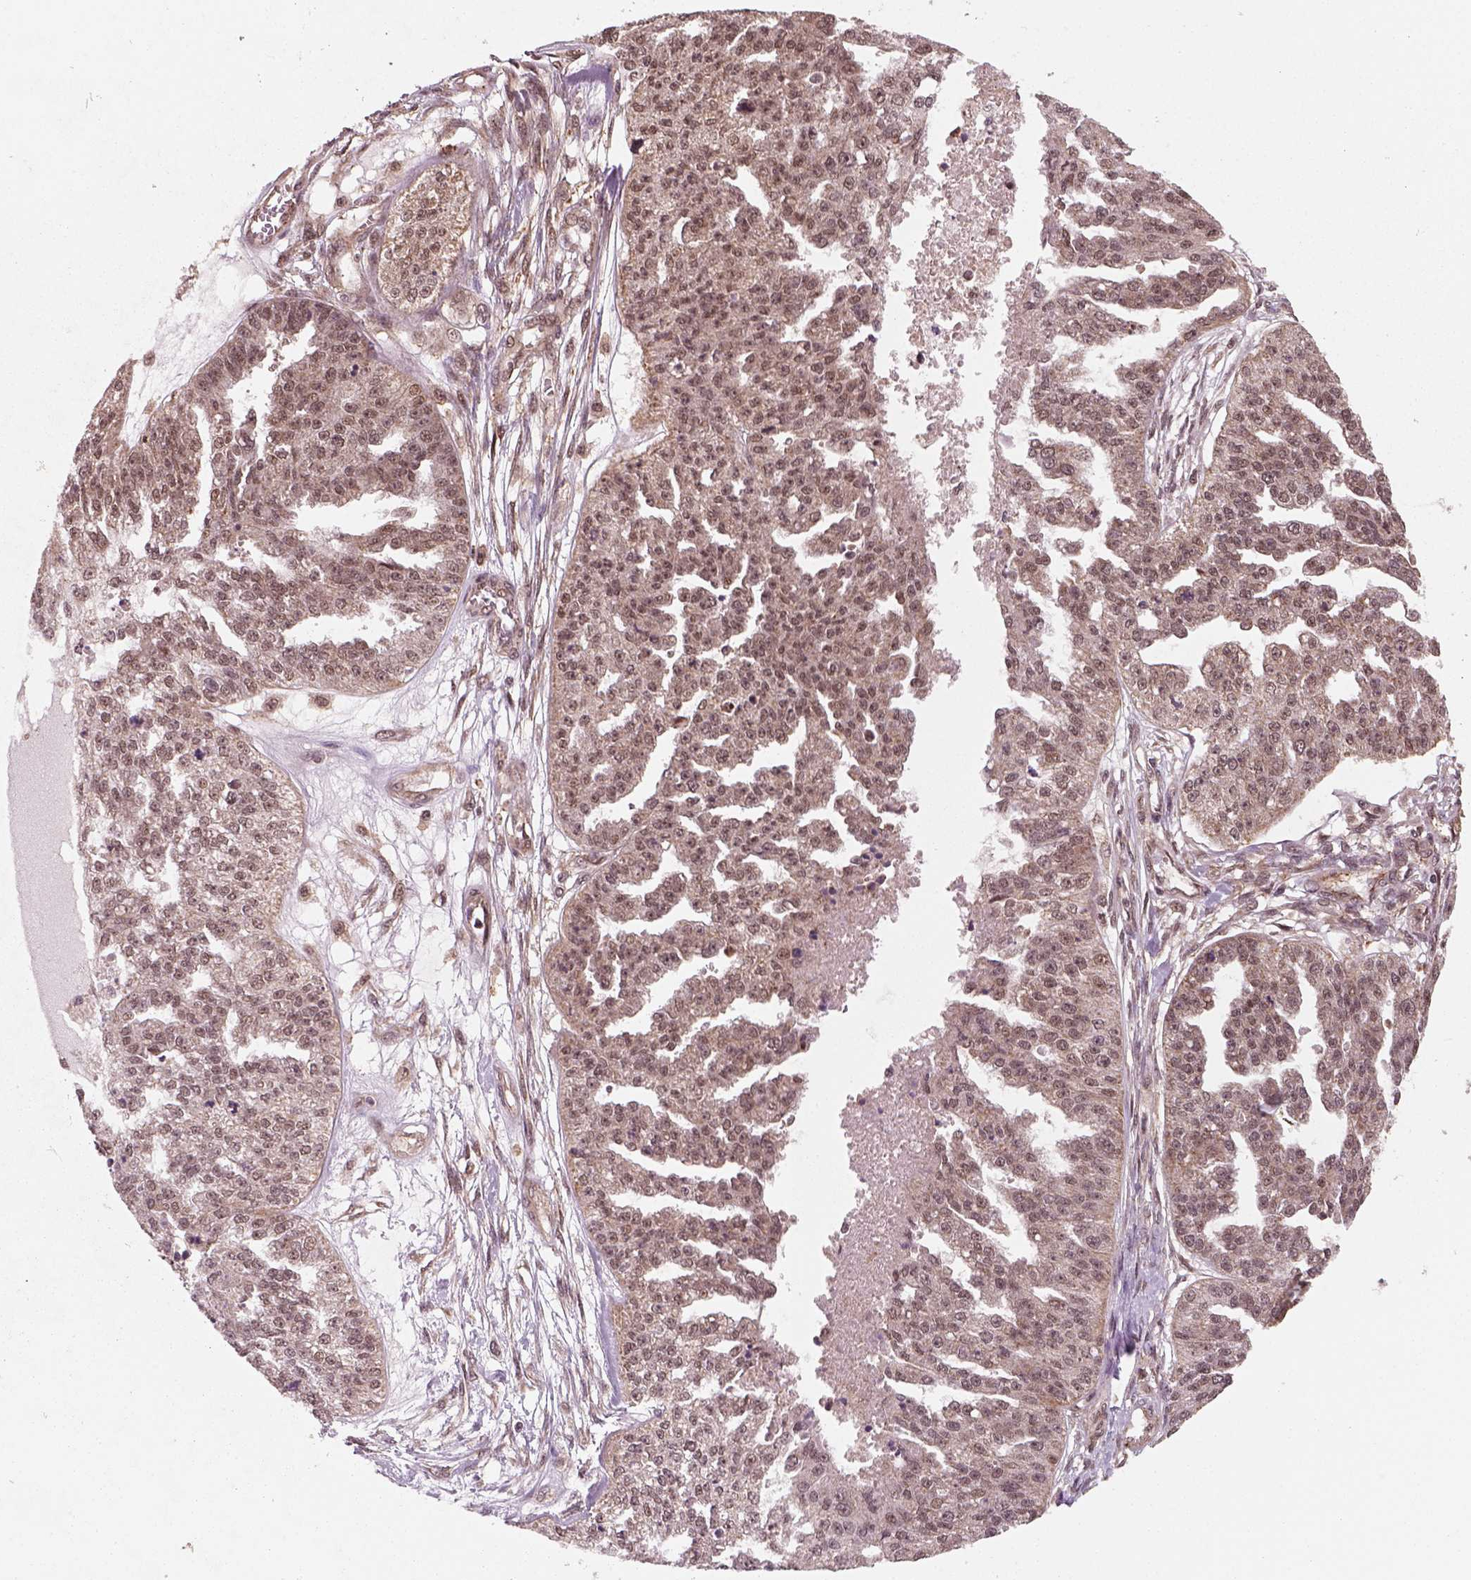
{"staining": {"intensity": "weak", "quantity": ">75%", "location": "cytoplasmic/membranous,nuclear"}, "tissue": "ovarian cancer", "cell_type": "Tumor cells", "image_type": "cancer", "snomed": [{"axis": "morphology", "description": "Cystadenocarcinoma, serous, NOS"}, {"axis": "topography", "description": "Ovary"}], "caption": "About >75% of tumor cells in ovarian cancer (serous cystadenocarcinoma) show weak cytoplasmic/membranous and nuclear protein positivity as visualized by brown immunohistochemical staining.", "gene": "NUDT9", "patient": {"sex": "female", "age": 58}}